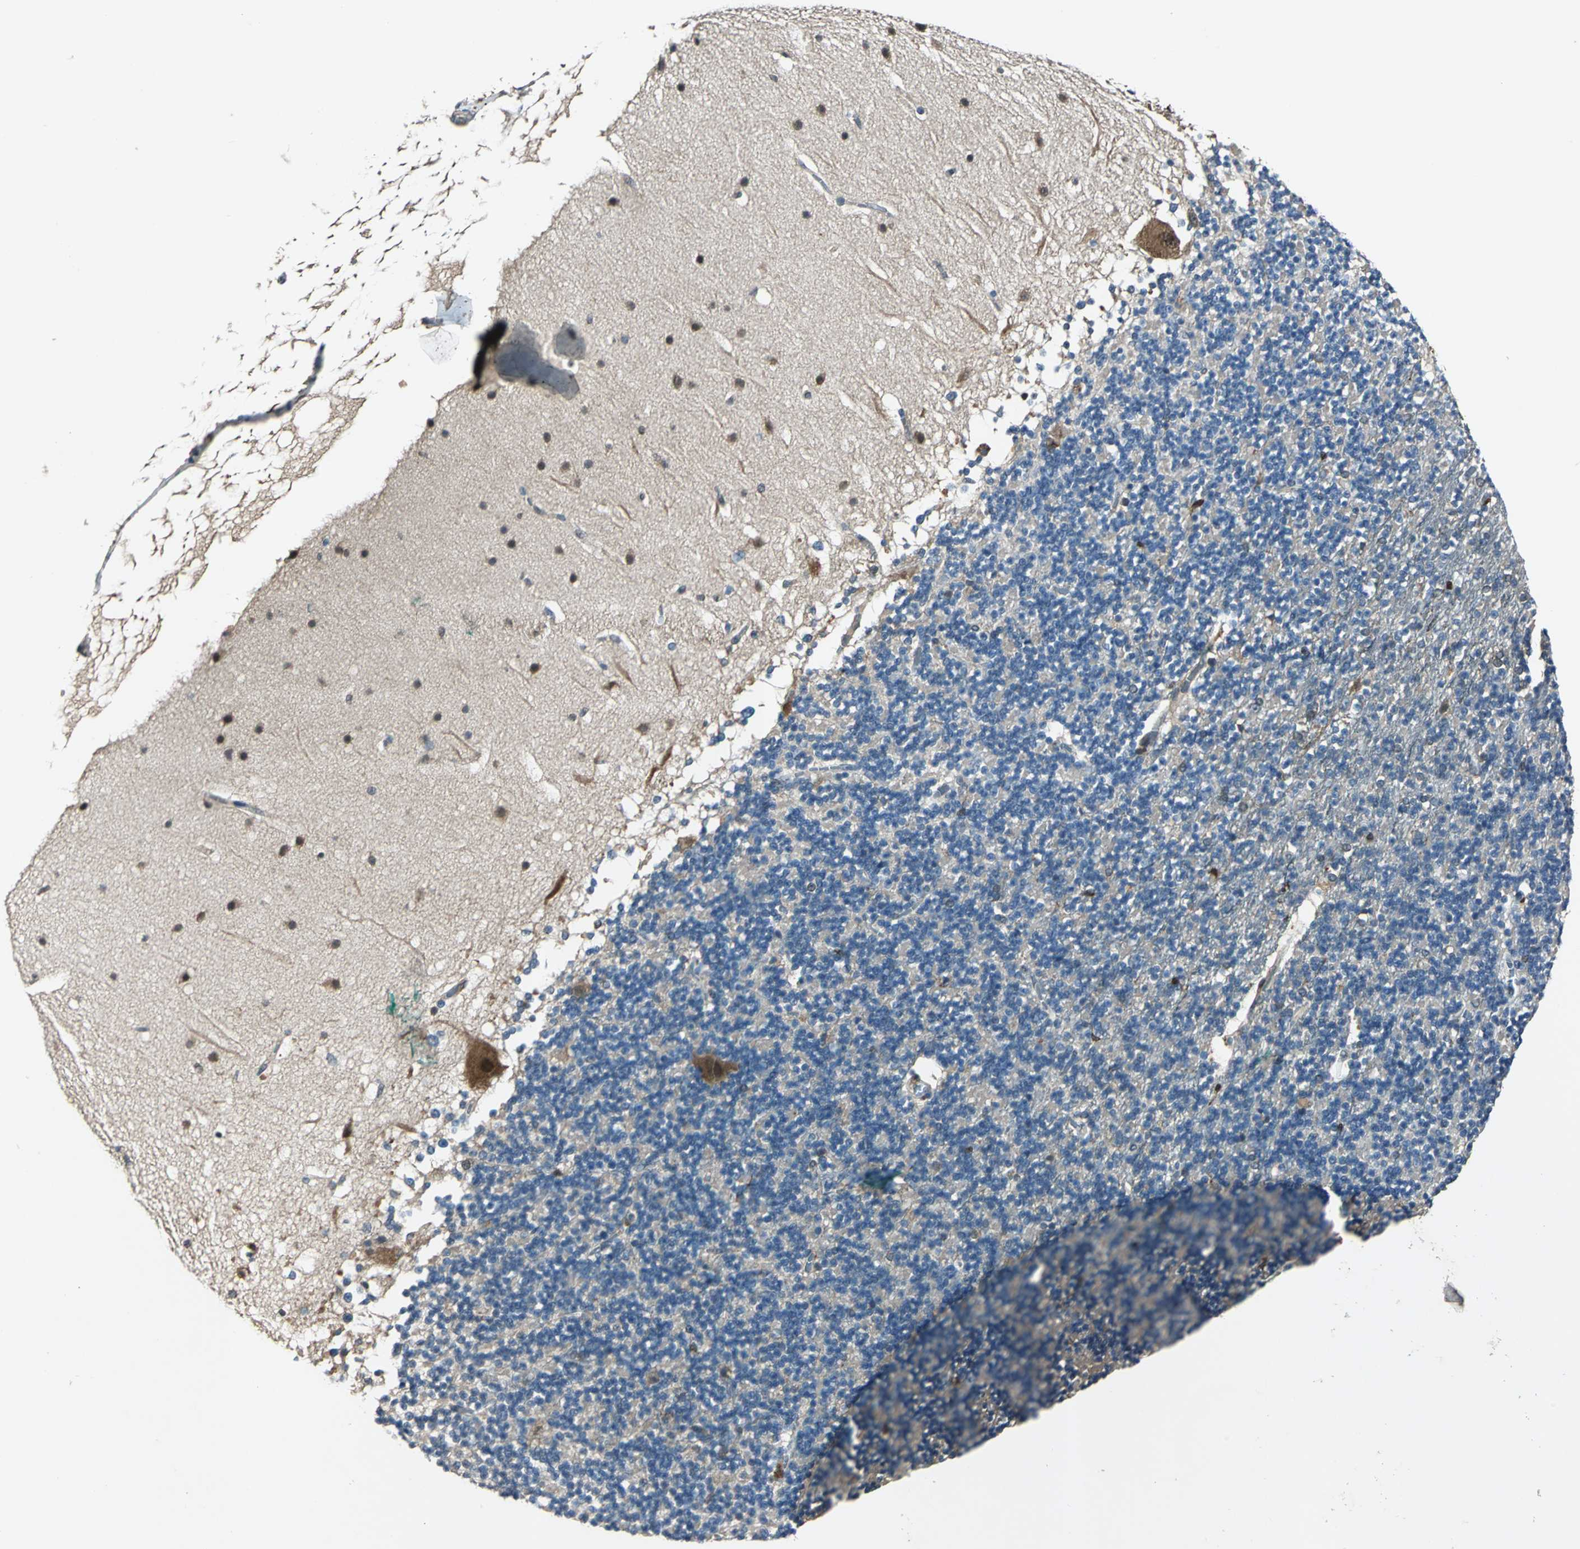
{"staining": {"intensity": "negative", "quantity": "none", "location": "none"}, "tissue": "cerebellum", "cell_type": "Cells in granular layer", "image_type": "normal", "snomed": [{"axis": "morphology", "description": "Normal tissue, NOS"}, {"axis": "topography", "description": "Cerebellum"}], "caption": "High power microscopy histopathology image of an immunohistochemistry (IHC) micrograph of normal cerebellum, revealing no significant expression in cells in granular layer. (Immunohistochemistry, brightfield microscopy, high magnification).", "gene": "RRM2B", "patient": {"sex": "female", "age": 19}}